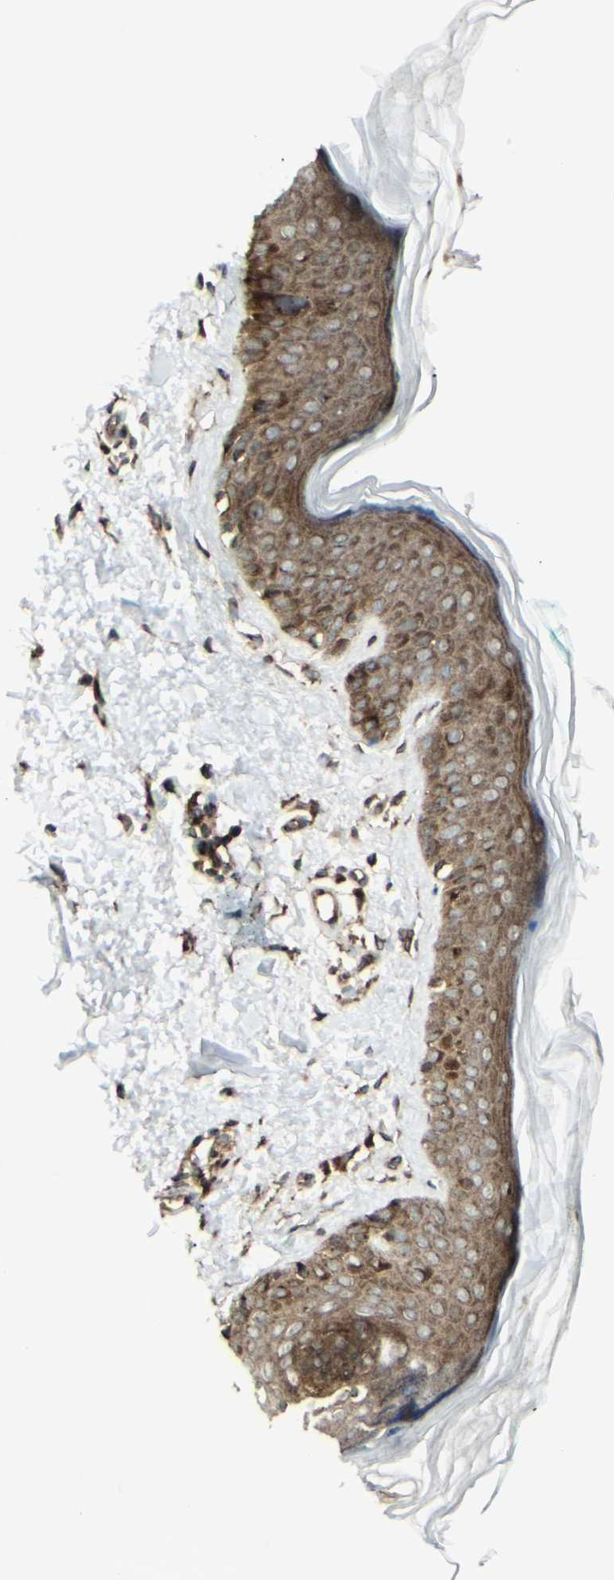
{"staining": {"intensity": "strong", "quantity": ">75%", "location": "cytoplasmic/membranous"}, "tissue": "skin", "cell_type": "Fibroblasts", "image_type": "normal", "snomed": [{"axis": "morphology", "description": "Normal tissue, NOS"}, {"axis": "topography", "description": "Skin"}], "caption": "Immunohistochemical staining of benign skin displays high levels of strong cytoplasmic/membranous positivity in about >75% of fibroblasts.", "gene": "NAPA", "patient": {"sex": "male", "age": 71}}